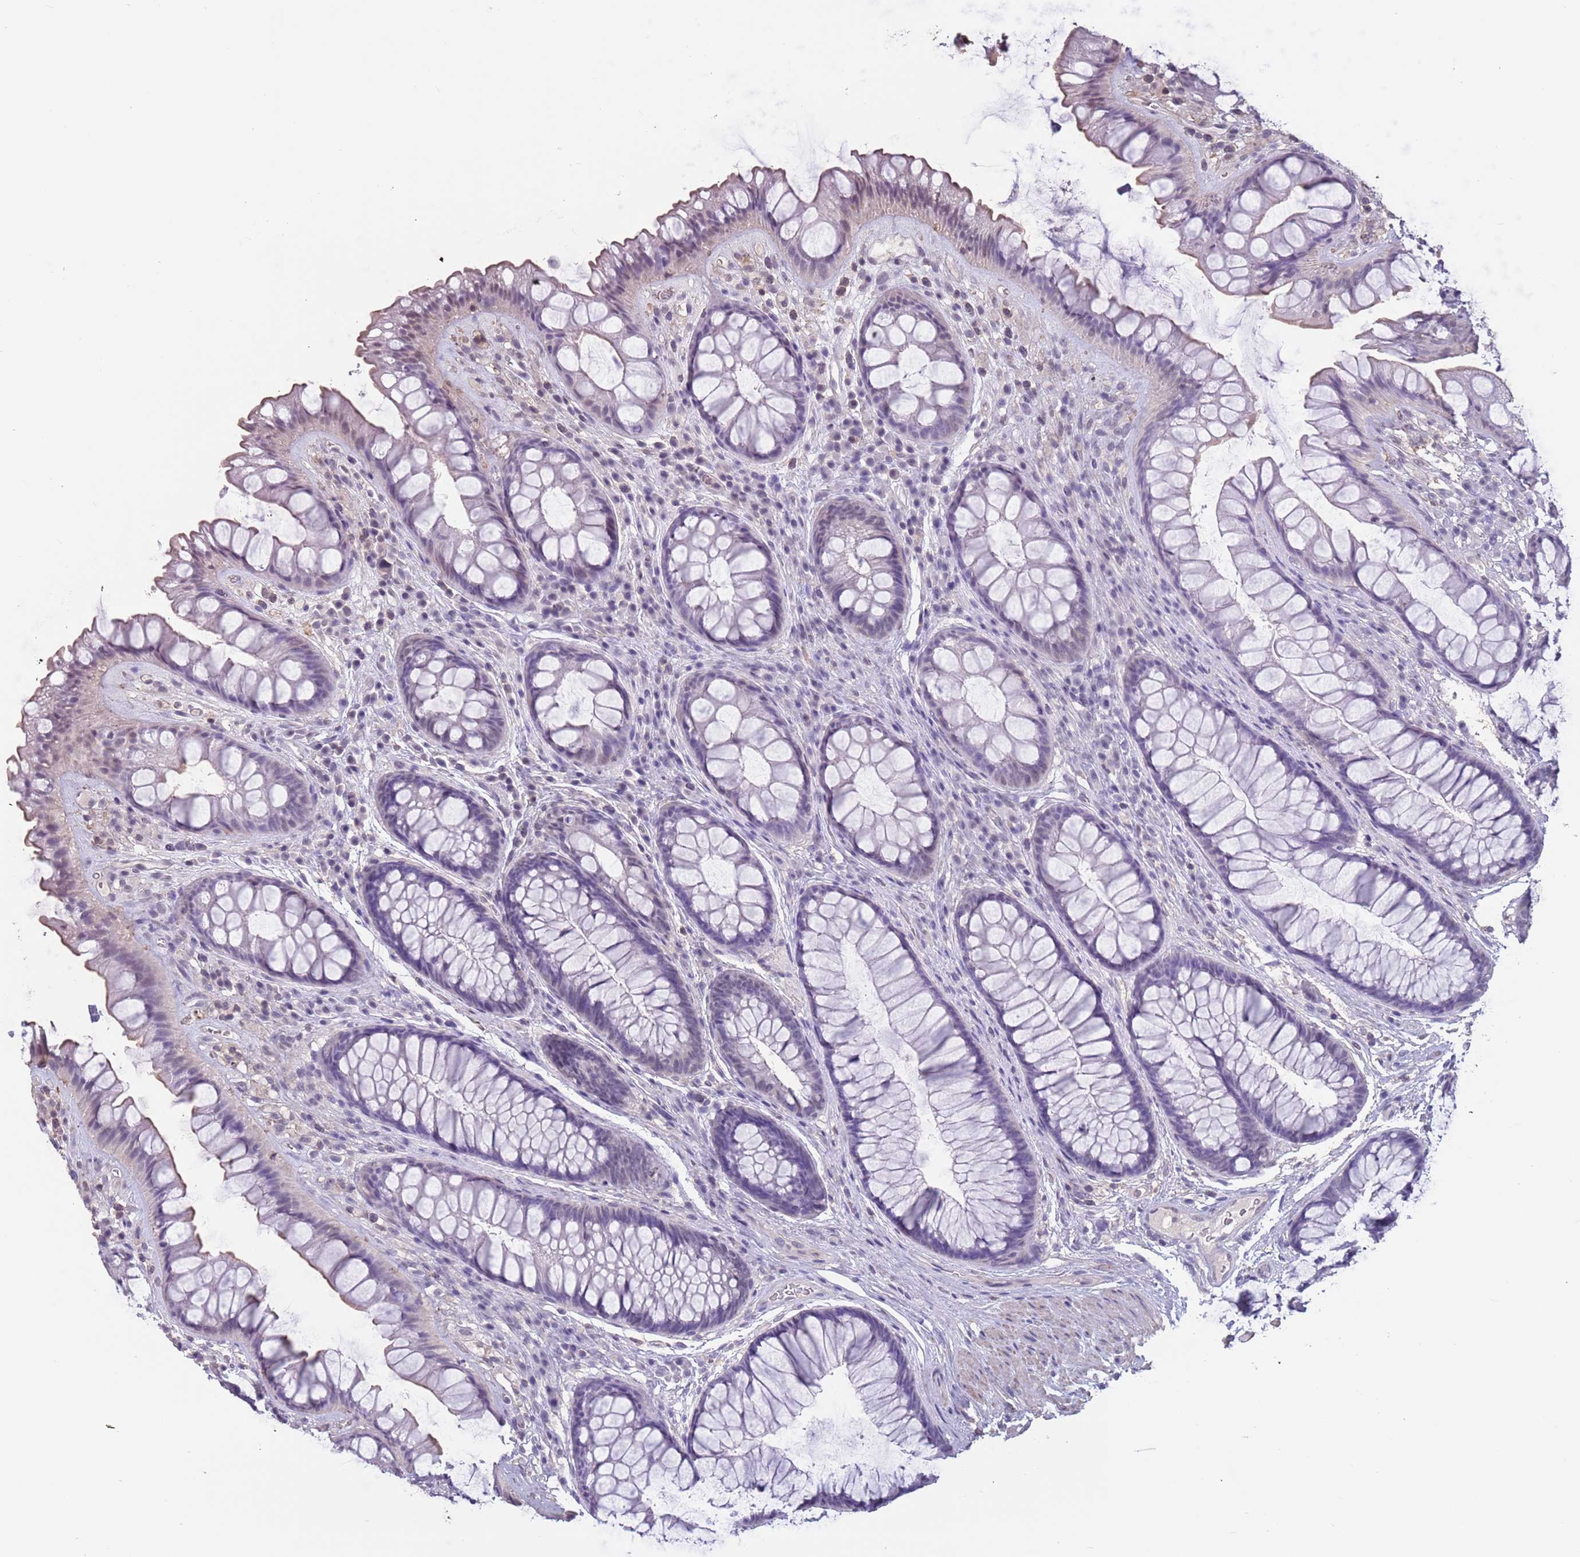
{"staining": {"intensity": "moderate", "quantity": "<25%", "location": "cytoplasmic/membranous"}, "tissue": "rectum", "cell_type": "Glandular cells", "image_type": "normal", "snomed": [{"axis": "morphology", "description": "Normal tissue, NOS"}, {"axis": "topography", "description": "Rectum"}], "caption": "Moderate cytoplasmic/membranous protein expression is present in about <25% of glandular cells in rectum.", "gene": "SUN5", "patient": {"sex": "male", "age": 74}}